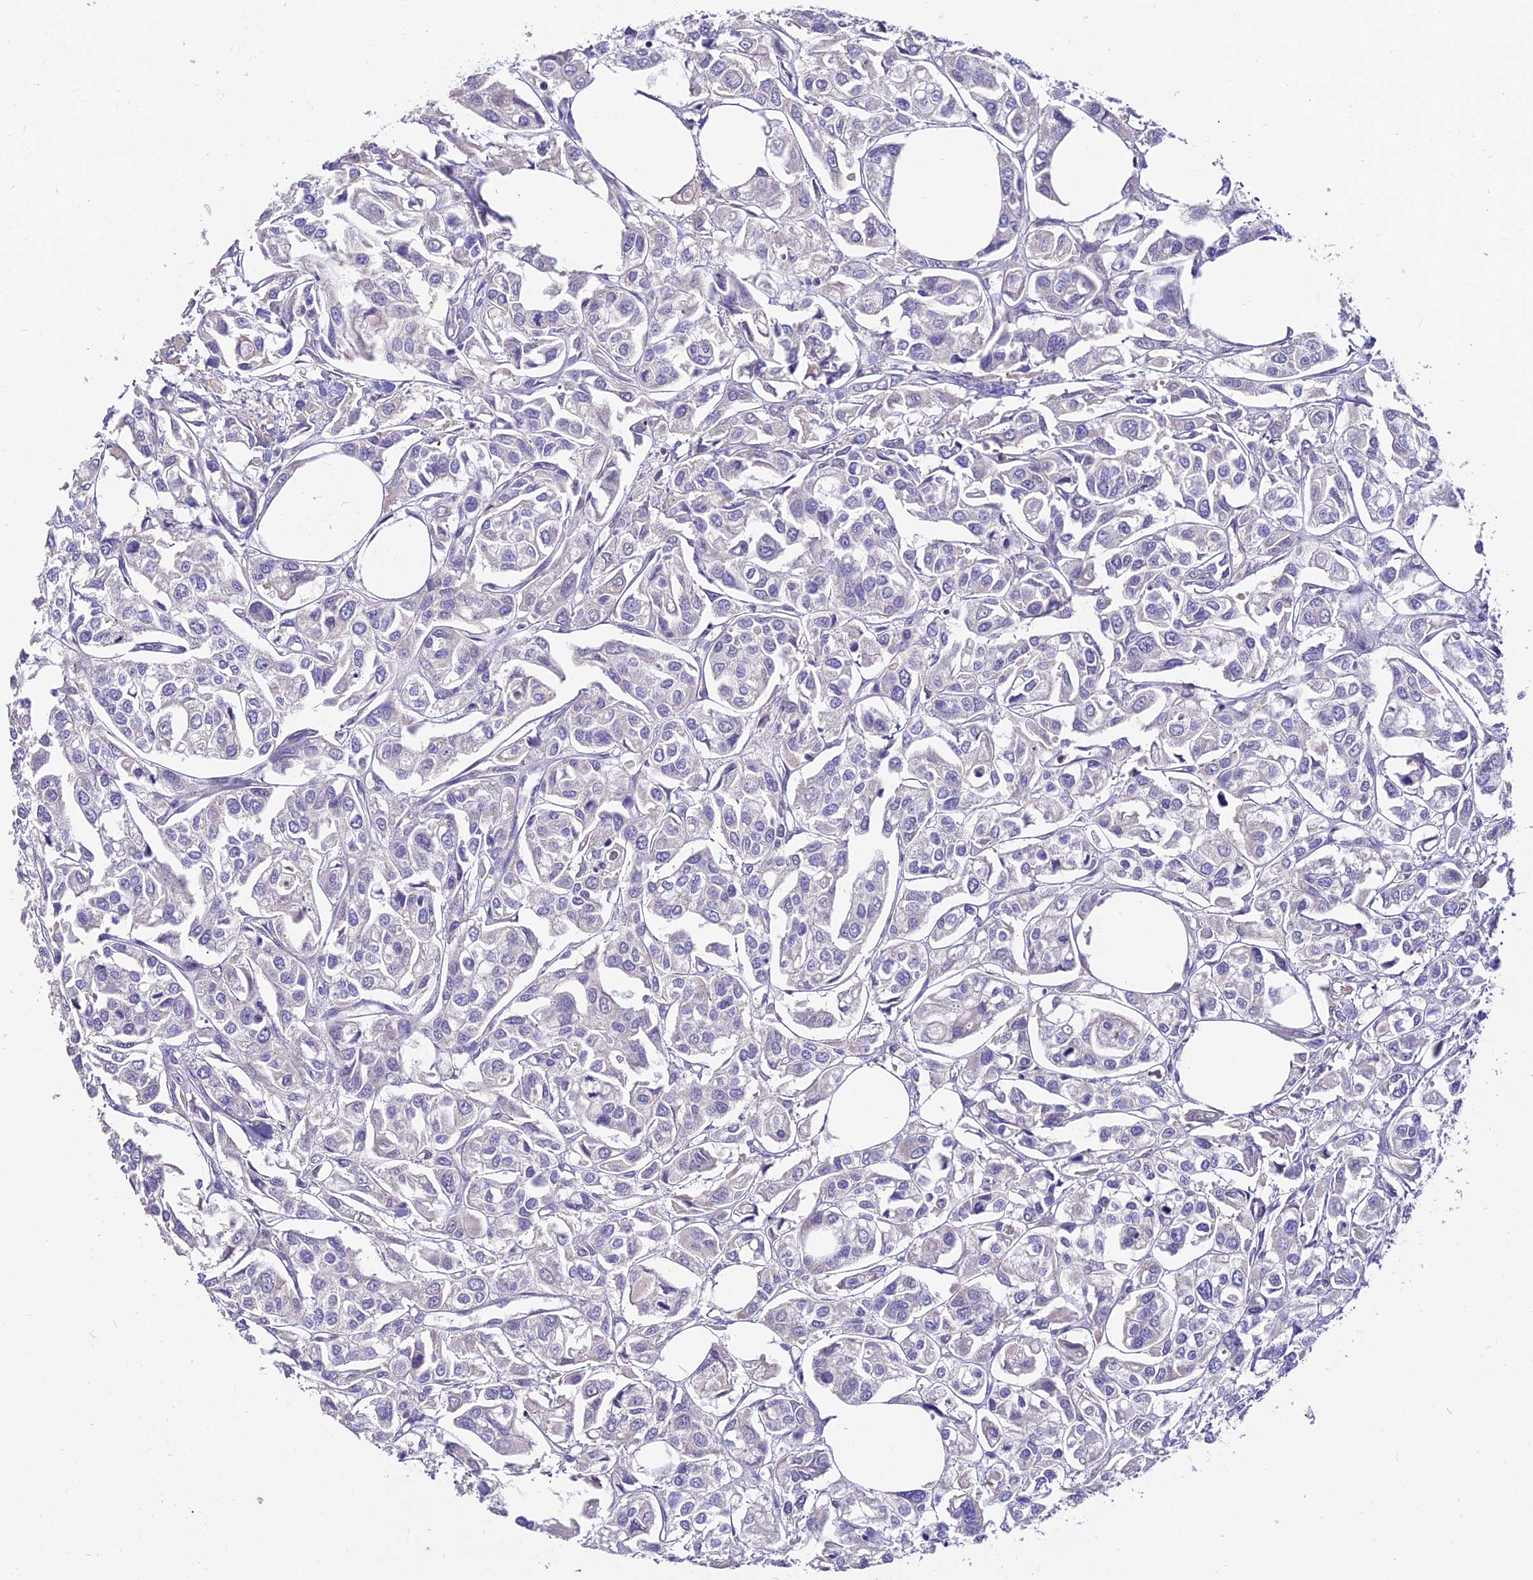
{"staining": {"intensity": "negative", "quantity": "none", "location": "none"}, "tissue": "urothelial cancer", "cell_type": "Tumor cells", "image_type": "cancer", "snomed": [{"axis": "morphology", "description": "Urothelial carcinoma, High grade"}, {"axis": "topography", "description": "Urinary bladder"}], "caption": "This histopathology image is of urothelial cancer stained with IHC to label a protein in brown with the nuclei are counter-stained blue. There is no staining in tumor cells.", "gene": "C6orf132", "patient": {"sex": "male", "age": 67}}